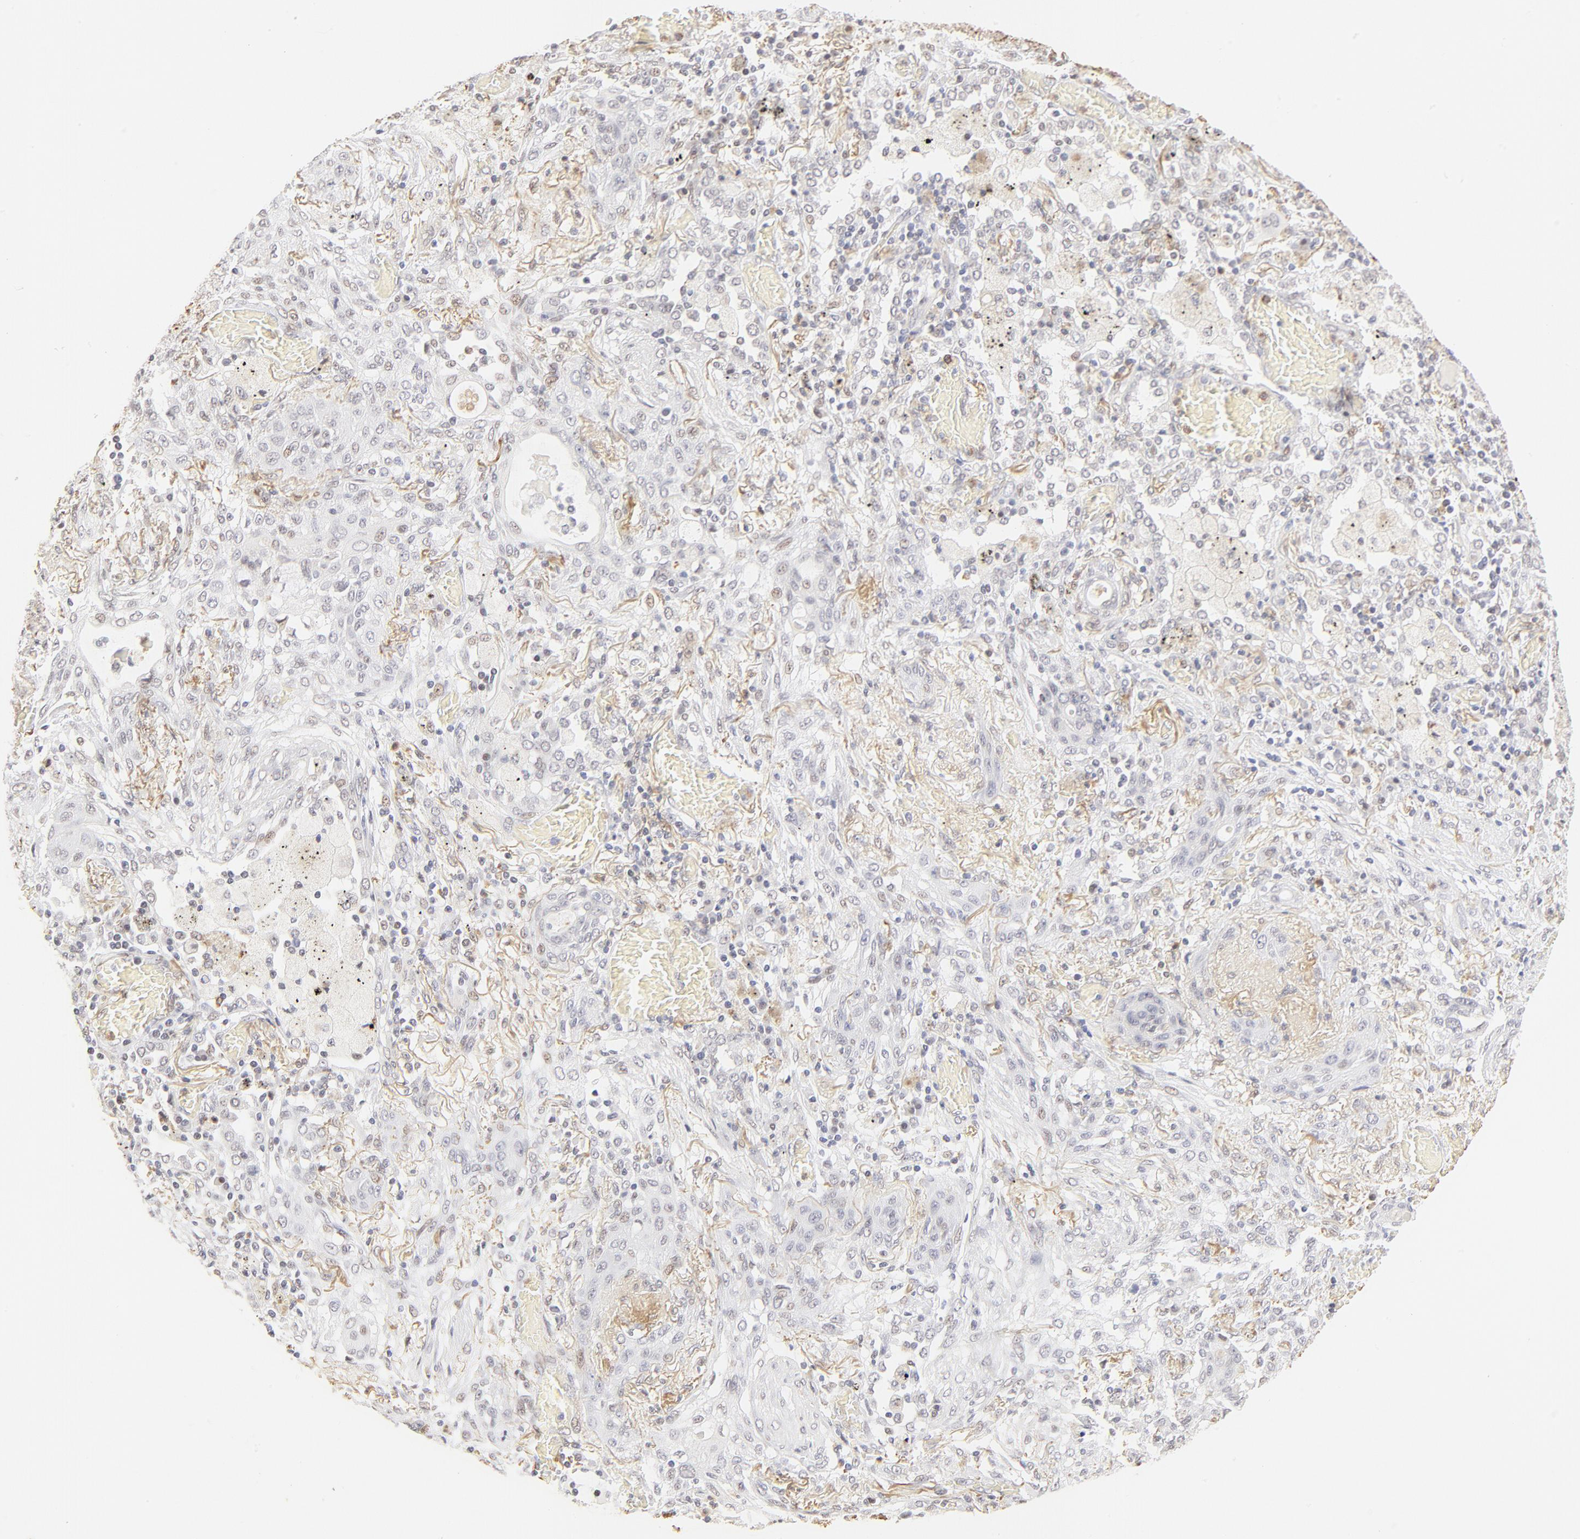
{"staining": {"intensity": "weak", "quantity": "<25%", "location": "nuclear"}, "tissue": "lung cancer", "cell_type": "Tumor cells", "image_type": "cancer", "snomed": [{"axis": "morphology", "description": "Squamous cell carcinoma, NOS"}, {"axis": "topography", "description": "Lung"}], "caption": "The IHC micrograph has no significant positivity in tumor cells of lung cancer (squamous cell carcinoma) tissue.", "gene": "PBX1", "patient": {"sex": "female", "age": 47}}